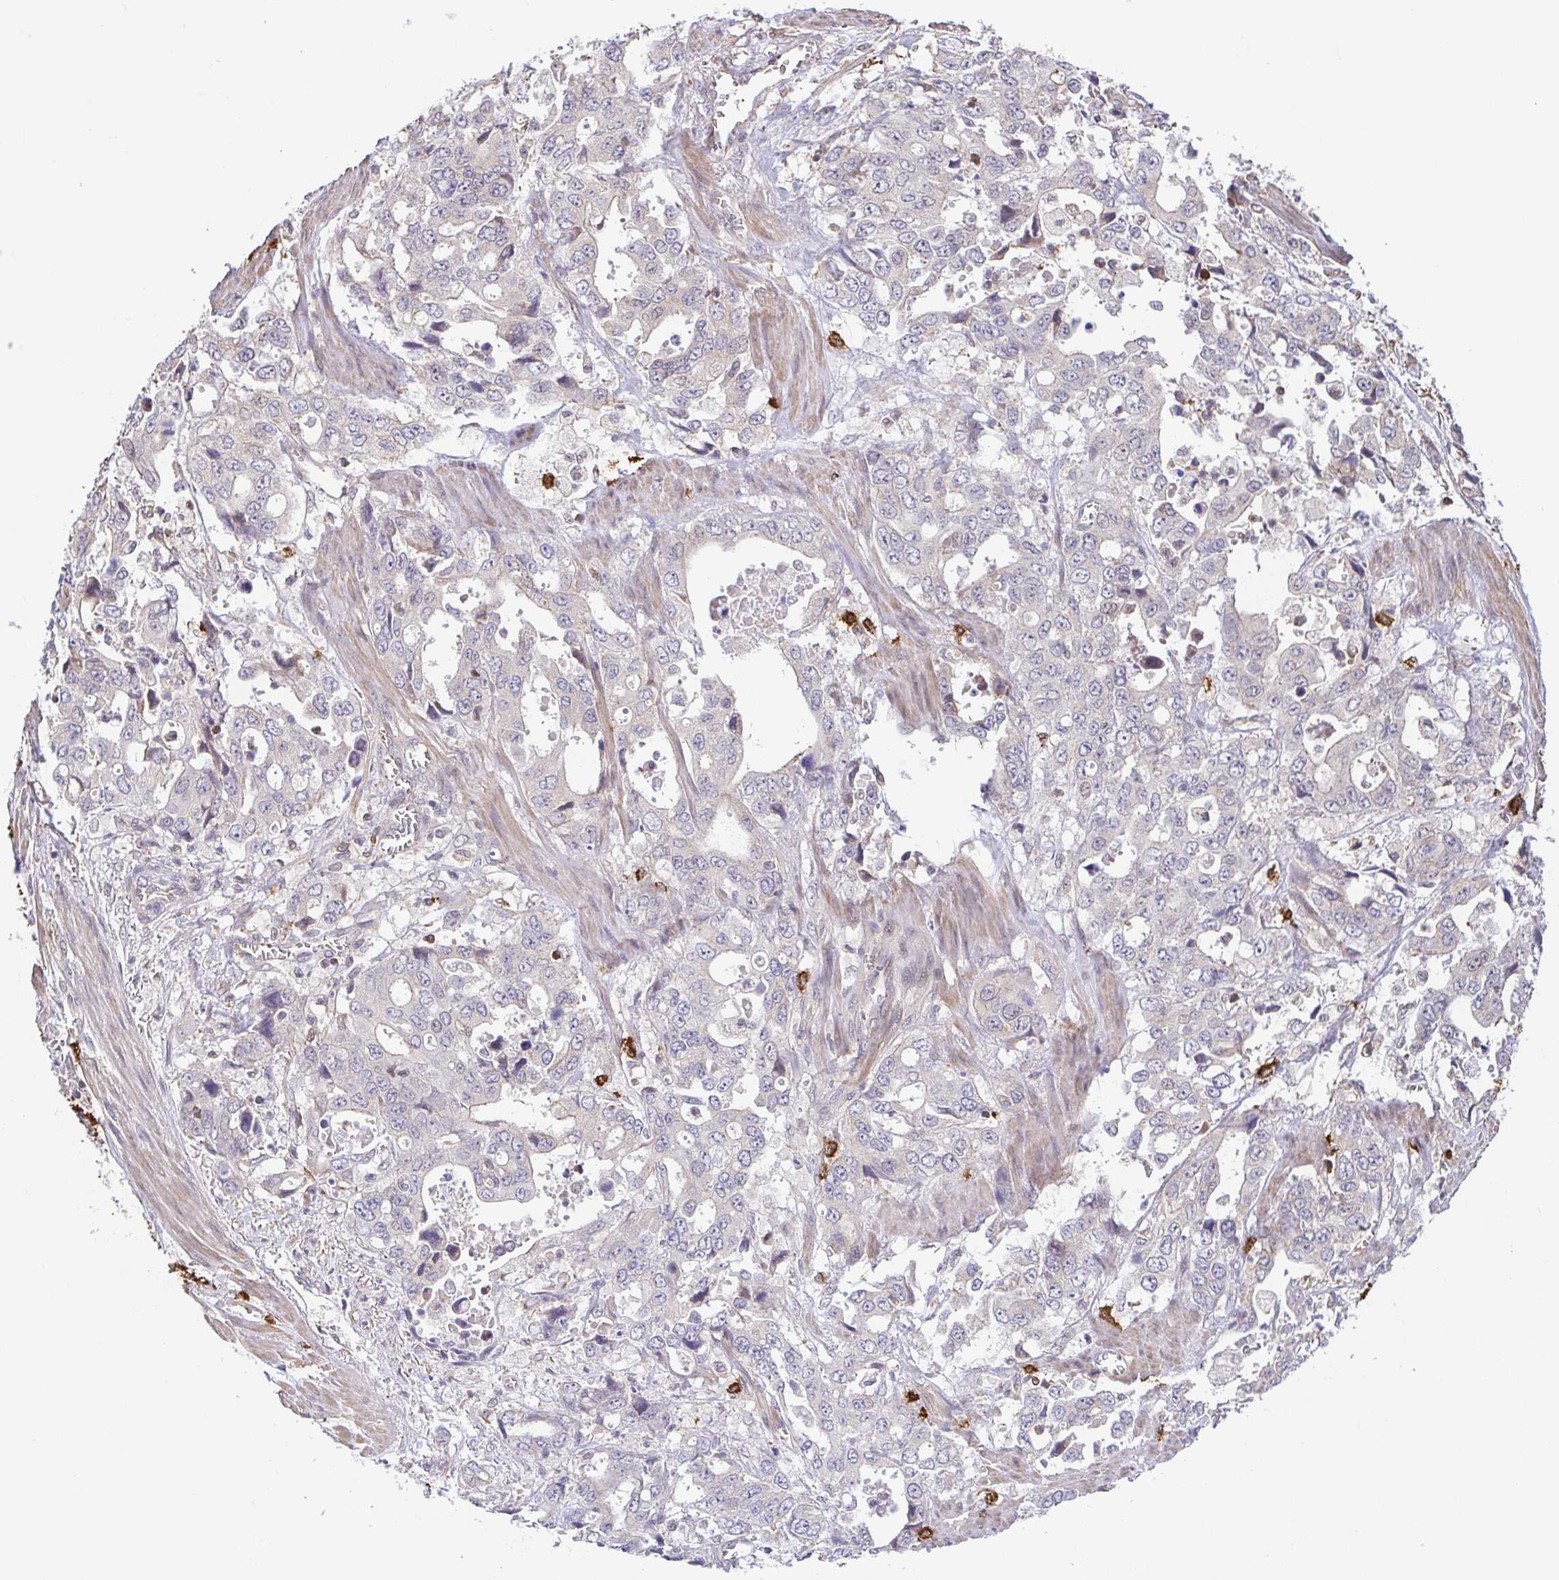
{"staining": {"intensity": "negative", "quantity": "none", "location": "none"}, "tissue": "stomach cancer", "cell_type": "Tumor cells", "image_type": "cancer", "snomed": [{"axis": "morphology", "description": "Adenocarcinoma, NOS"}, {"axis": "topography", "description": "Stomach, upper"}], "caption": "IHC of stomach cancer (adenocarcinoma) shows no staining in tumor cells.", "gene": "PREPL", "patient": {"sex": "male", "age": 74}}